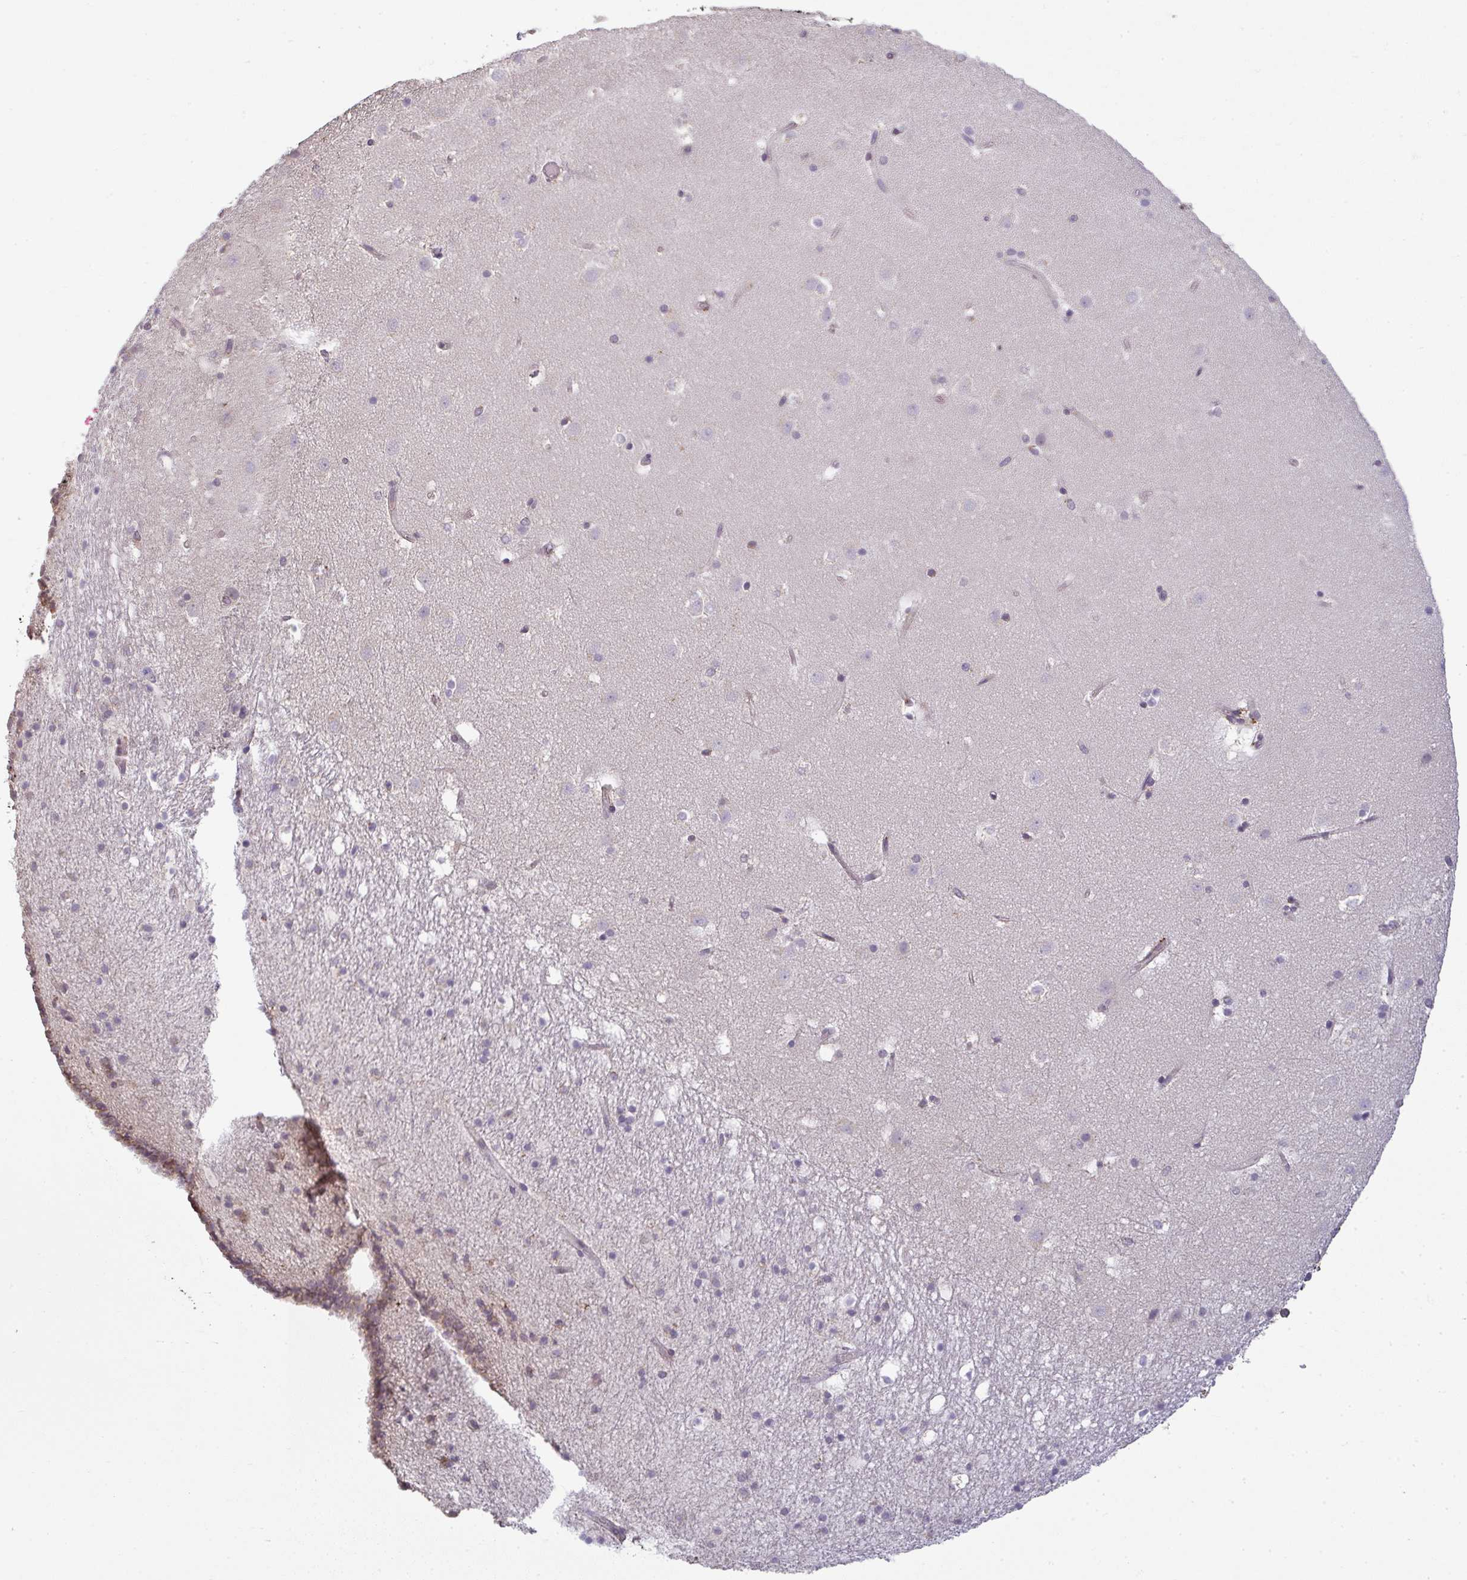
{"staining": {"intensity": "negative", "quantity": "none", "location": "none"}, "tissue": "caudate", "cell_type": "Glial cells", "image_type": "normal", "snomed": [{"axis": "morphology", "description": "Normal tissue, NOS"}, {"axis": "topography", "description": "Lateral ventricle wall"}], "caption": "IHC photomicrograph of normal caudate: human caudate stained with DAB exhibits no significant protein staining in glial cells. The staining was performed using DAB (3,3'-diaminobenzidine) to visualize the protein expression in brown, while the nuclei were stained in blue with hematoxylin (Magnification: 20x).", "gene": "CXCR1", "patient": {"sex": "male", "age": 37}}